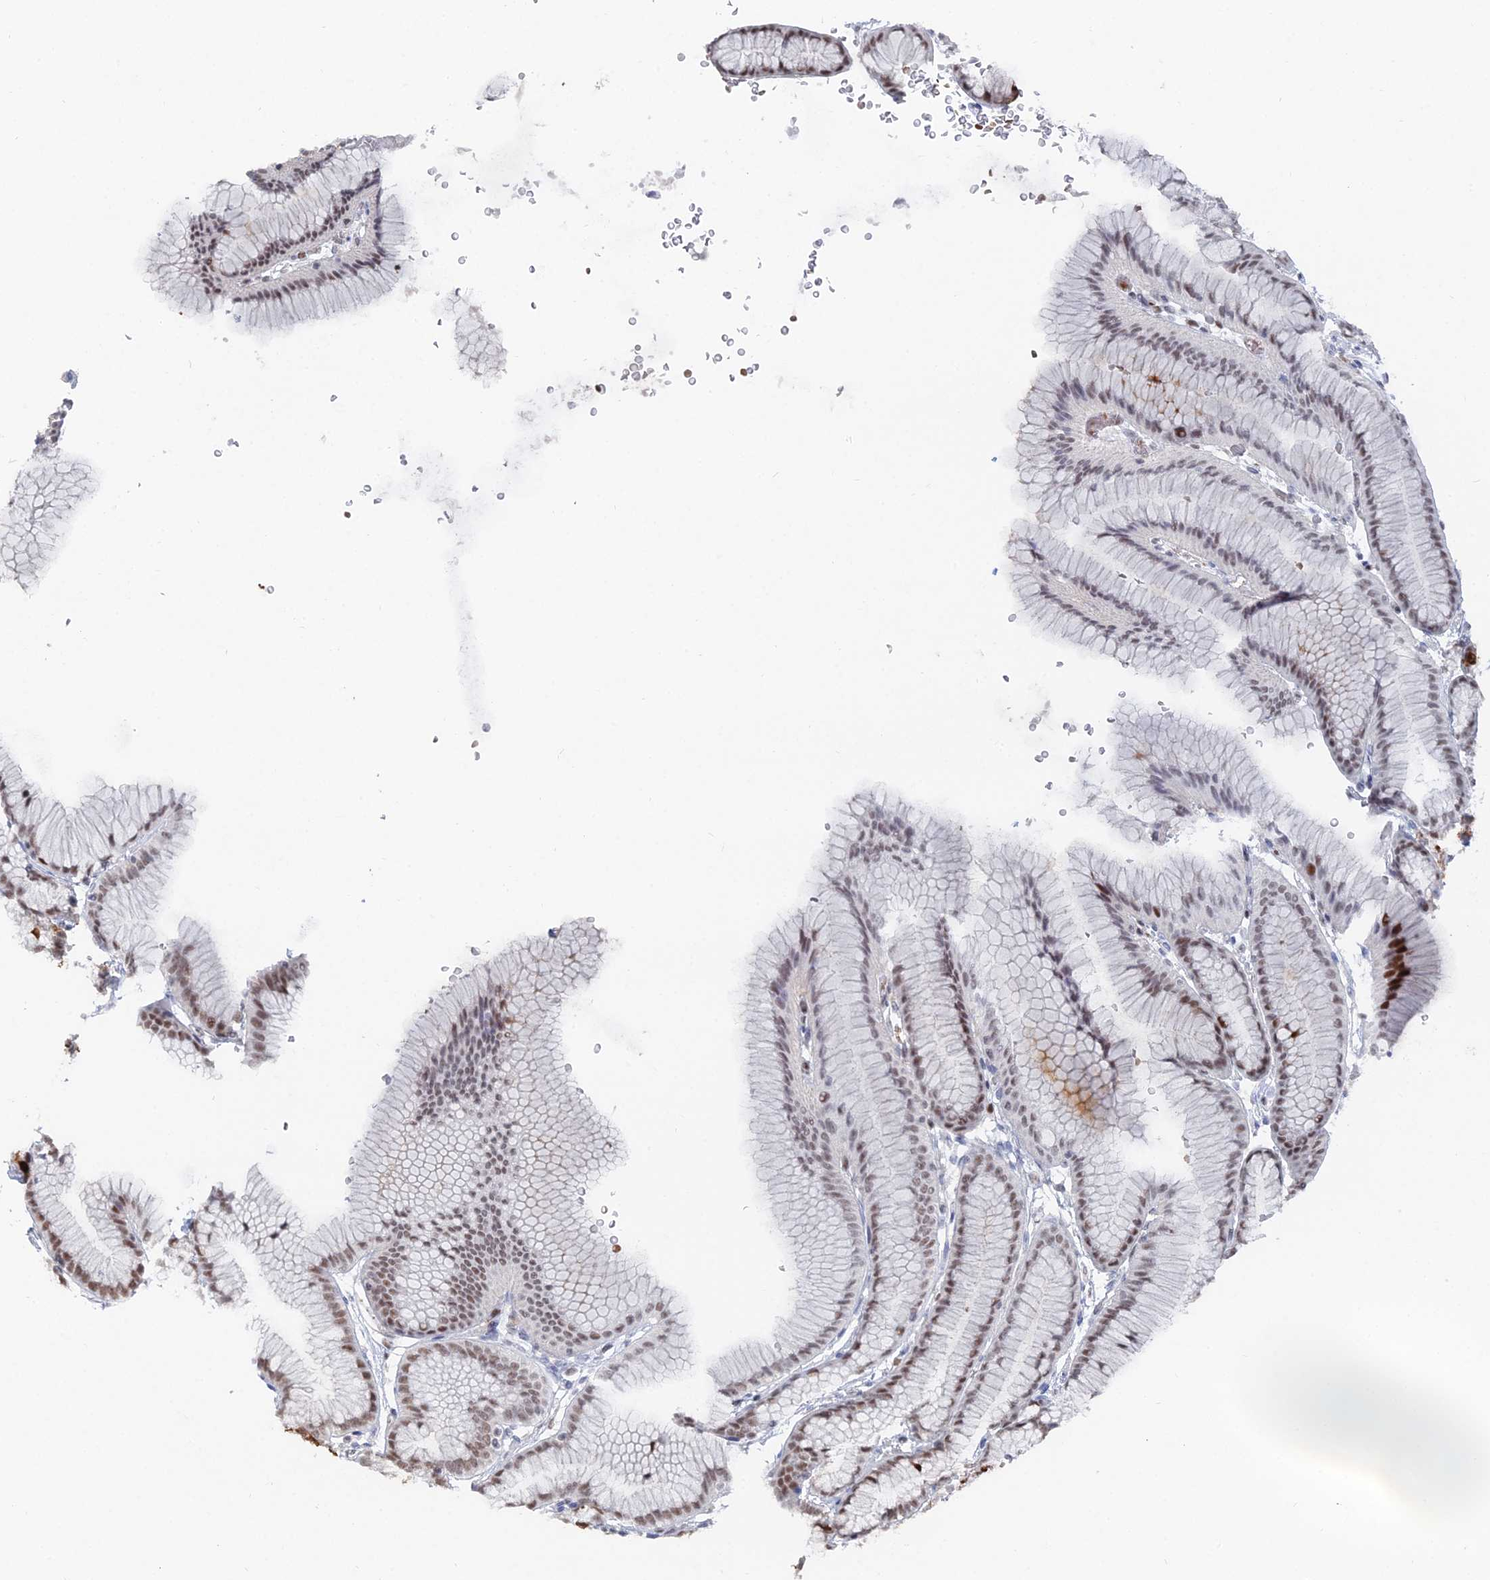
{"staining": {"intensity": "moderate", "quantity": ">75%", "location": "nuclear"}, "tissue": "stomach", "cell_type": "Glandular cells", "image_type": "normal", "snomed": [{"axis": "morphology", "description": "Normal tissue, NOS"}, {"axis": "morphology", "description": "Adenocarcinoma, NOS"}, {"axis": "morphology", "description": "Adenocarcinoma, High grade"}, {"axis": "topography", "description": "Stomach, upper"}, {"axis": "topography", "description": "Stomach"}], "caption": "This histopathology image displays unremarkable stomach stained with immunohistochemistry to label a protein in brown. The nuclear of glandular cells show moderate positivity for the protein. Nuclei are counter-stained blue.", "gene": "GSC2", "patient": {"sex": "female", "age": 65}}